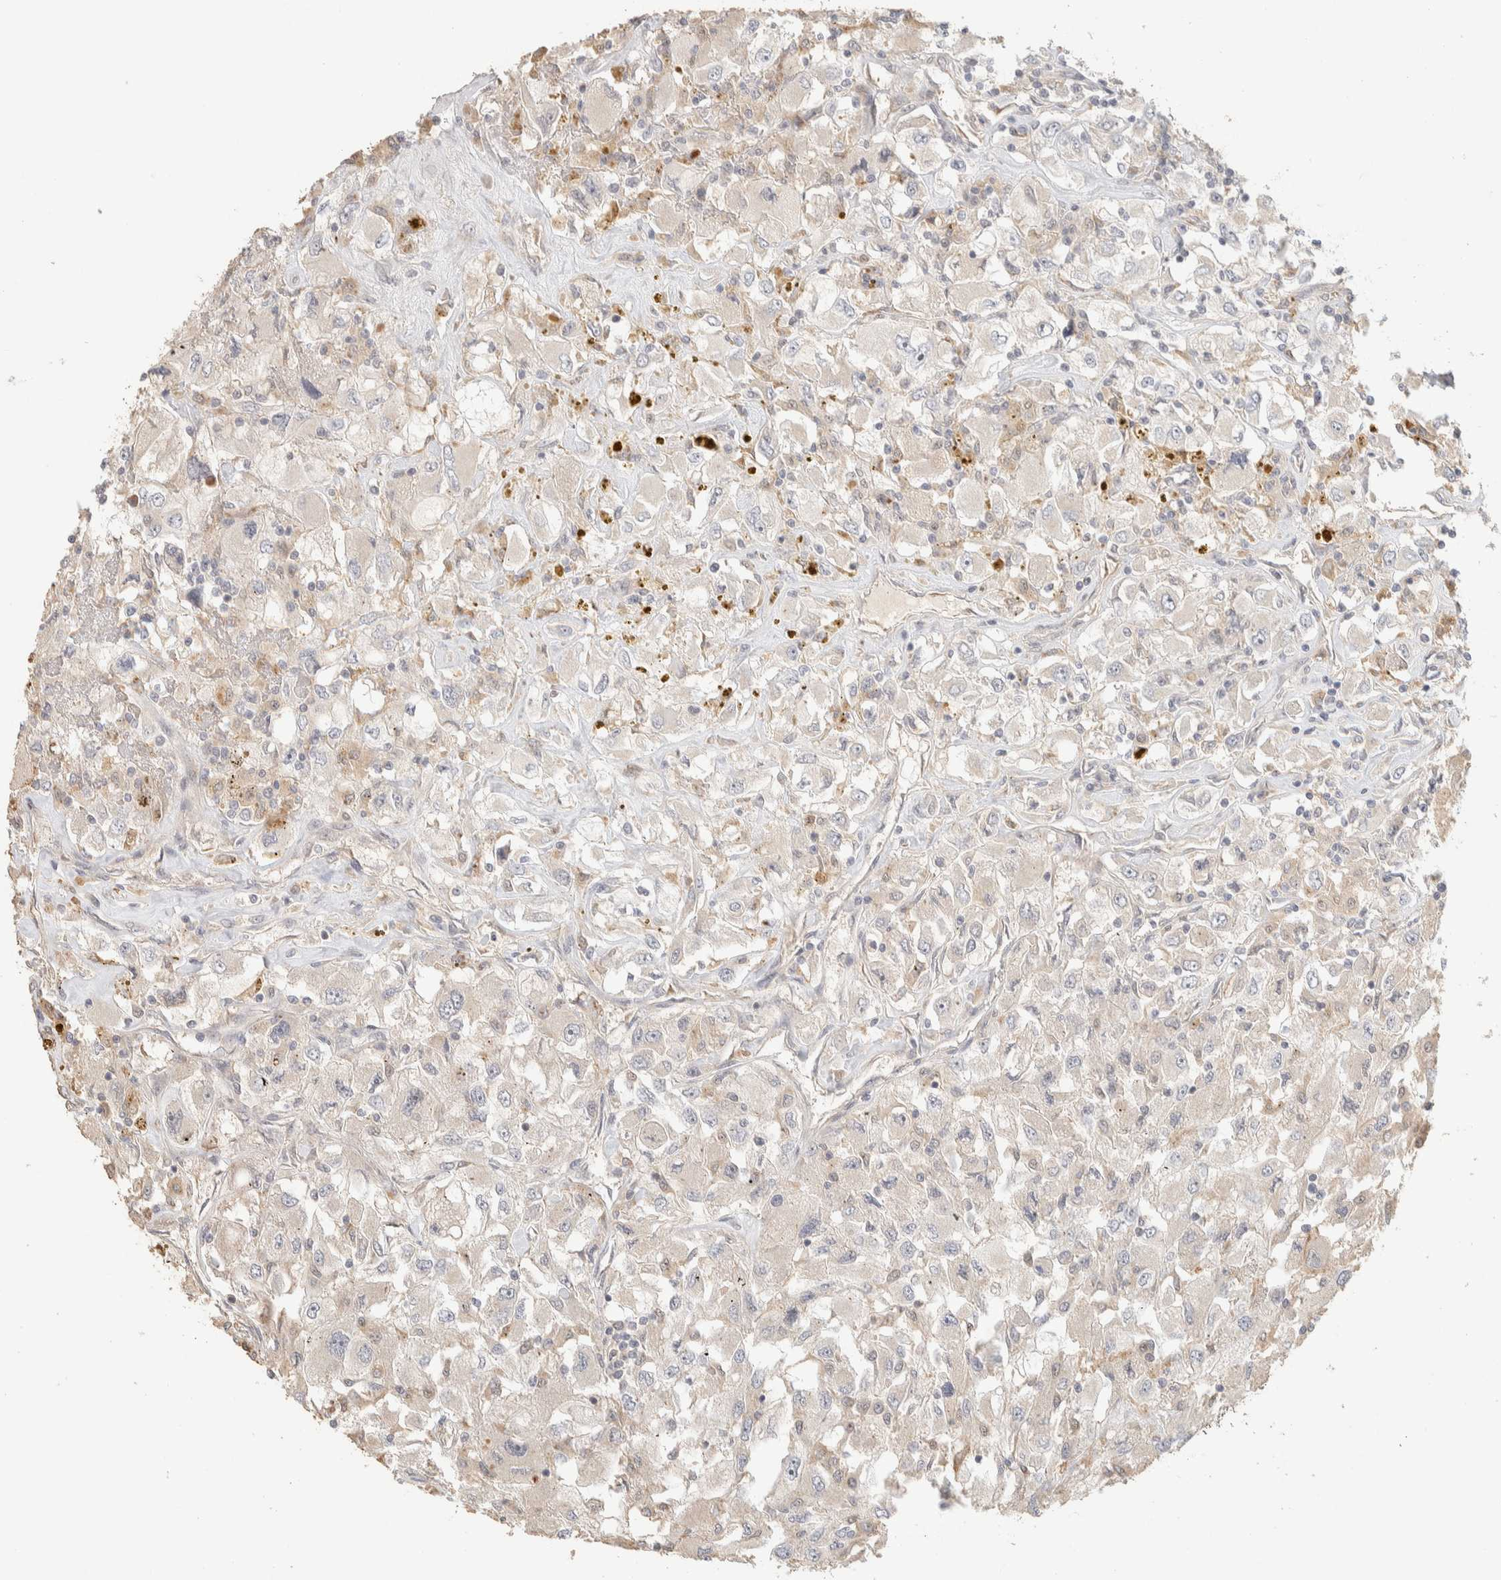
{"staining": {"intensity": "negative", "quantity": "none", "location": "none"}, "tissue": "renal cancer", "cell_type": "Tumor cells", "image_type": "cancer", "snomed": [{"axis": "morphology", "description": "Adenocarcinoma, NOS"}, {"axis": "topography", "description": "Kidney"}], "caption": "A histopathology image of renal adenocarcinoma stained for a protein reveals no brown staining in tumor cells.", "gene": "ITPA", "patient": {"sex": "female", "age": 52}}